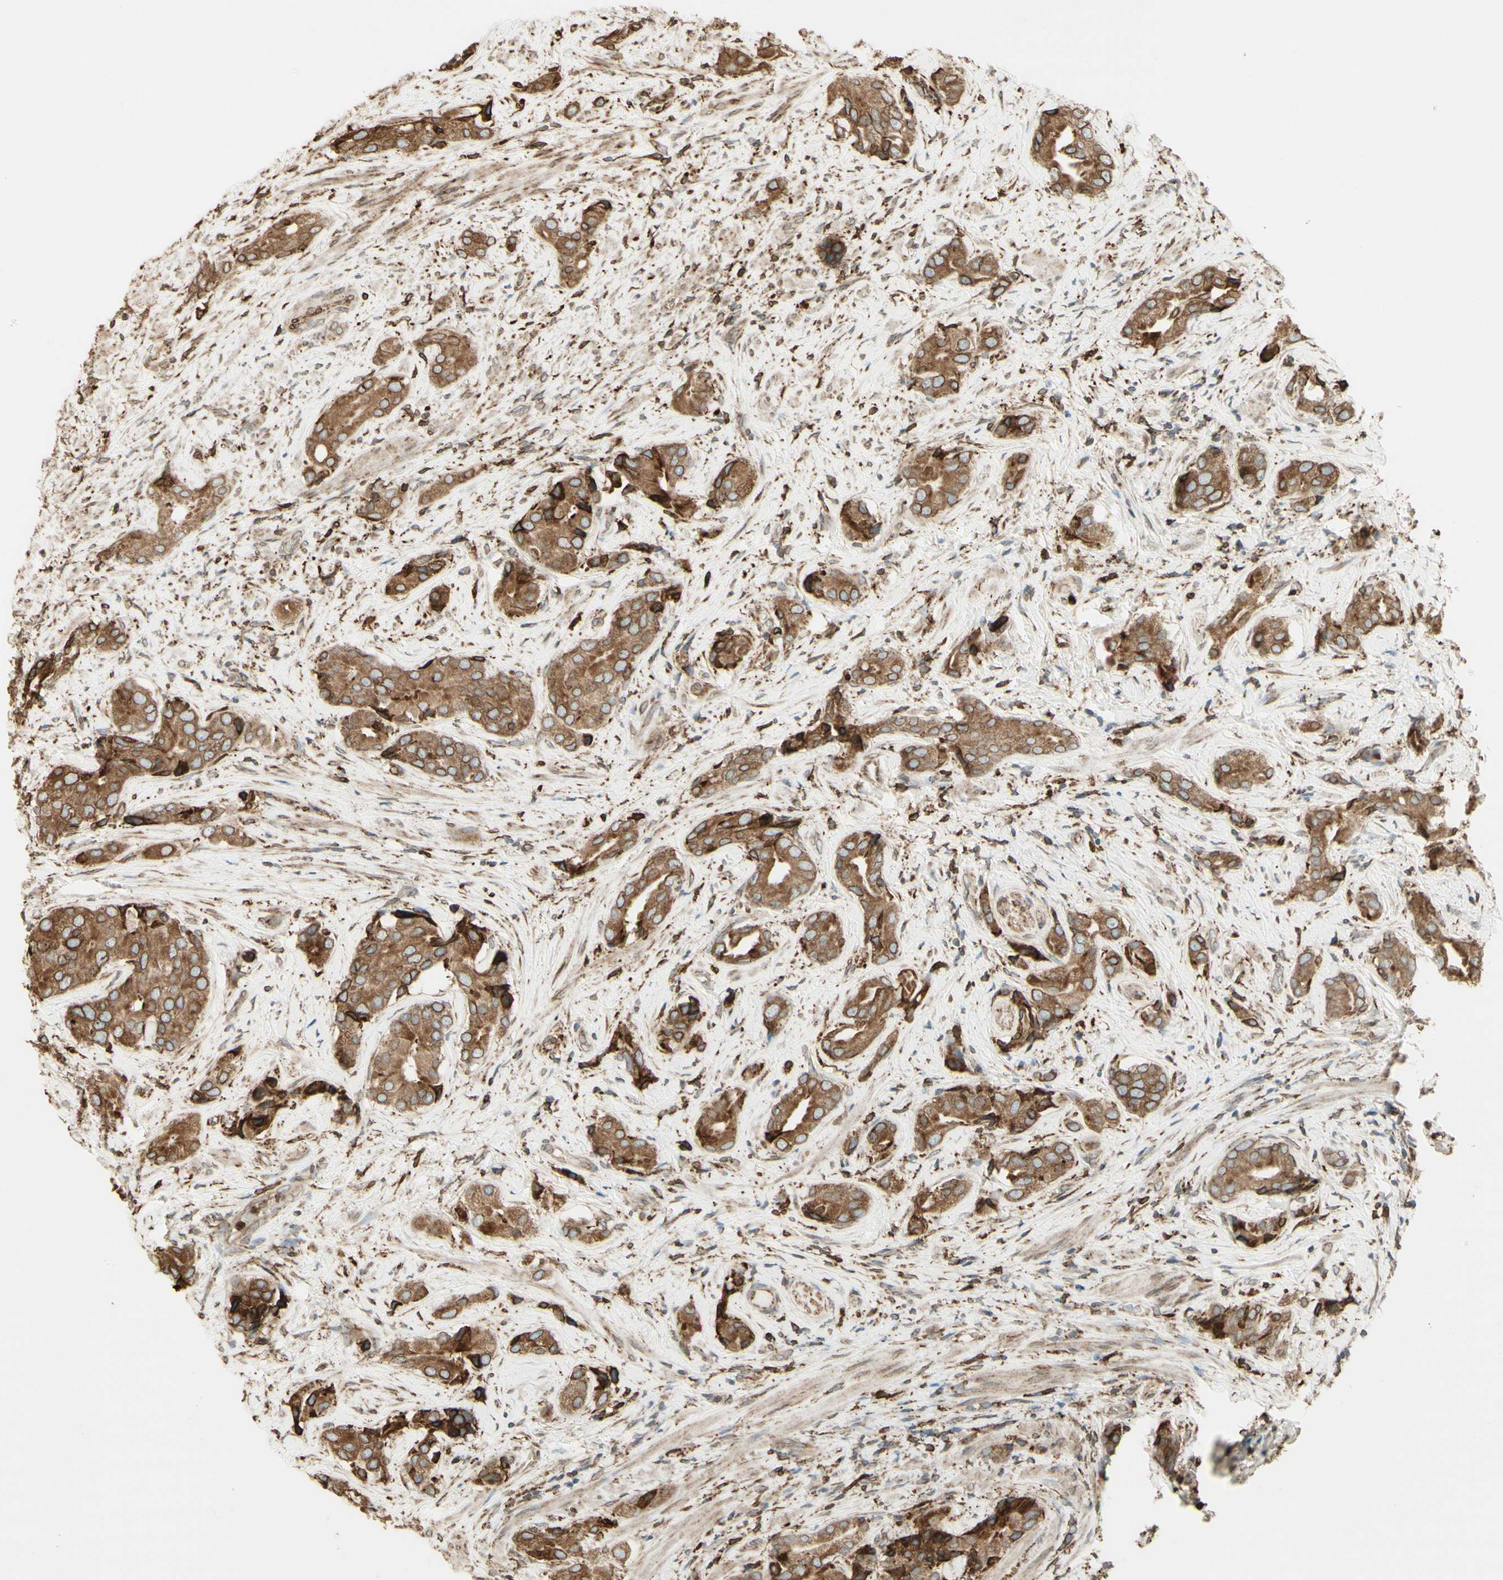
{"staining": {"intensity": "moderate", "quantity": ">75%", "location": "cytoplasmic/membranous"}, "tissue": "prostate cancer", "cell_type": "Tumor cells", "image_type": "cancer", "snomed": [{"axis": "morphology", "description": "Adenocarcinoma, High grade"}, {"axis": "topography", "description": "Prostate"}], "caption": "Brown immunohistochemical staining in human prostate cancer (high-grade adenocarcinoma) shows moderate cytoplasmic/membranous positivity in approximately >75% of tumor cells. The protein is shown in brown color, while the nuclei are stained blue.", "gene": "CANX", "patient": {"sex": "male", "age": 71}}